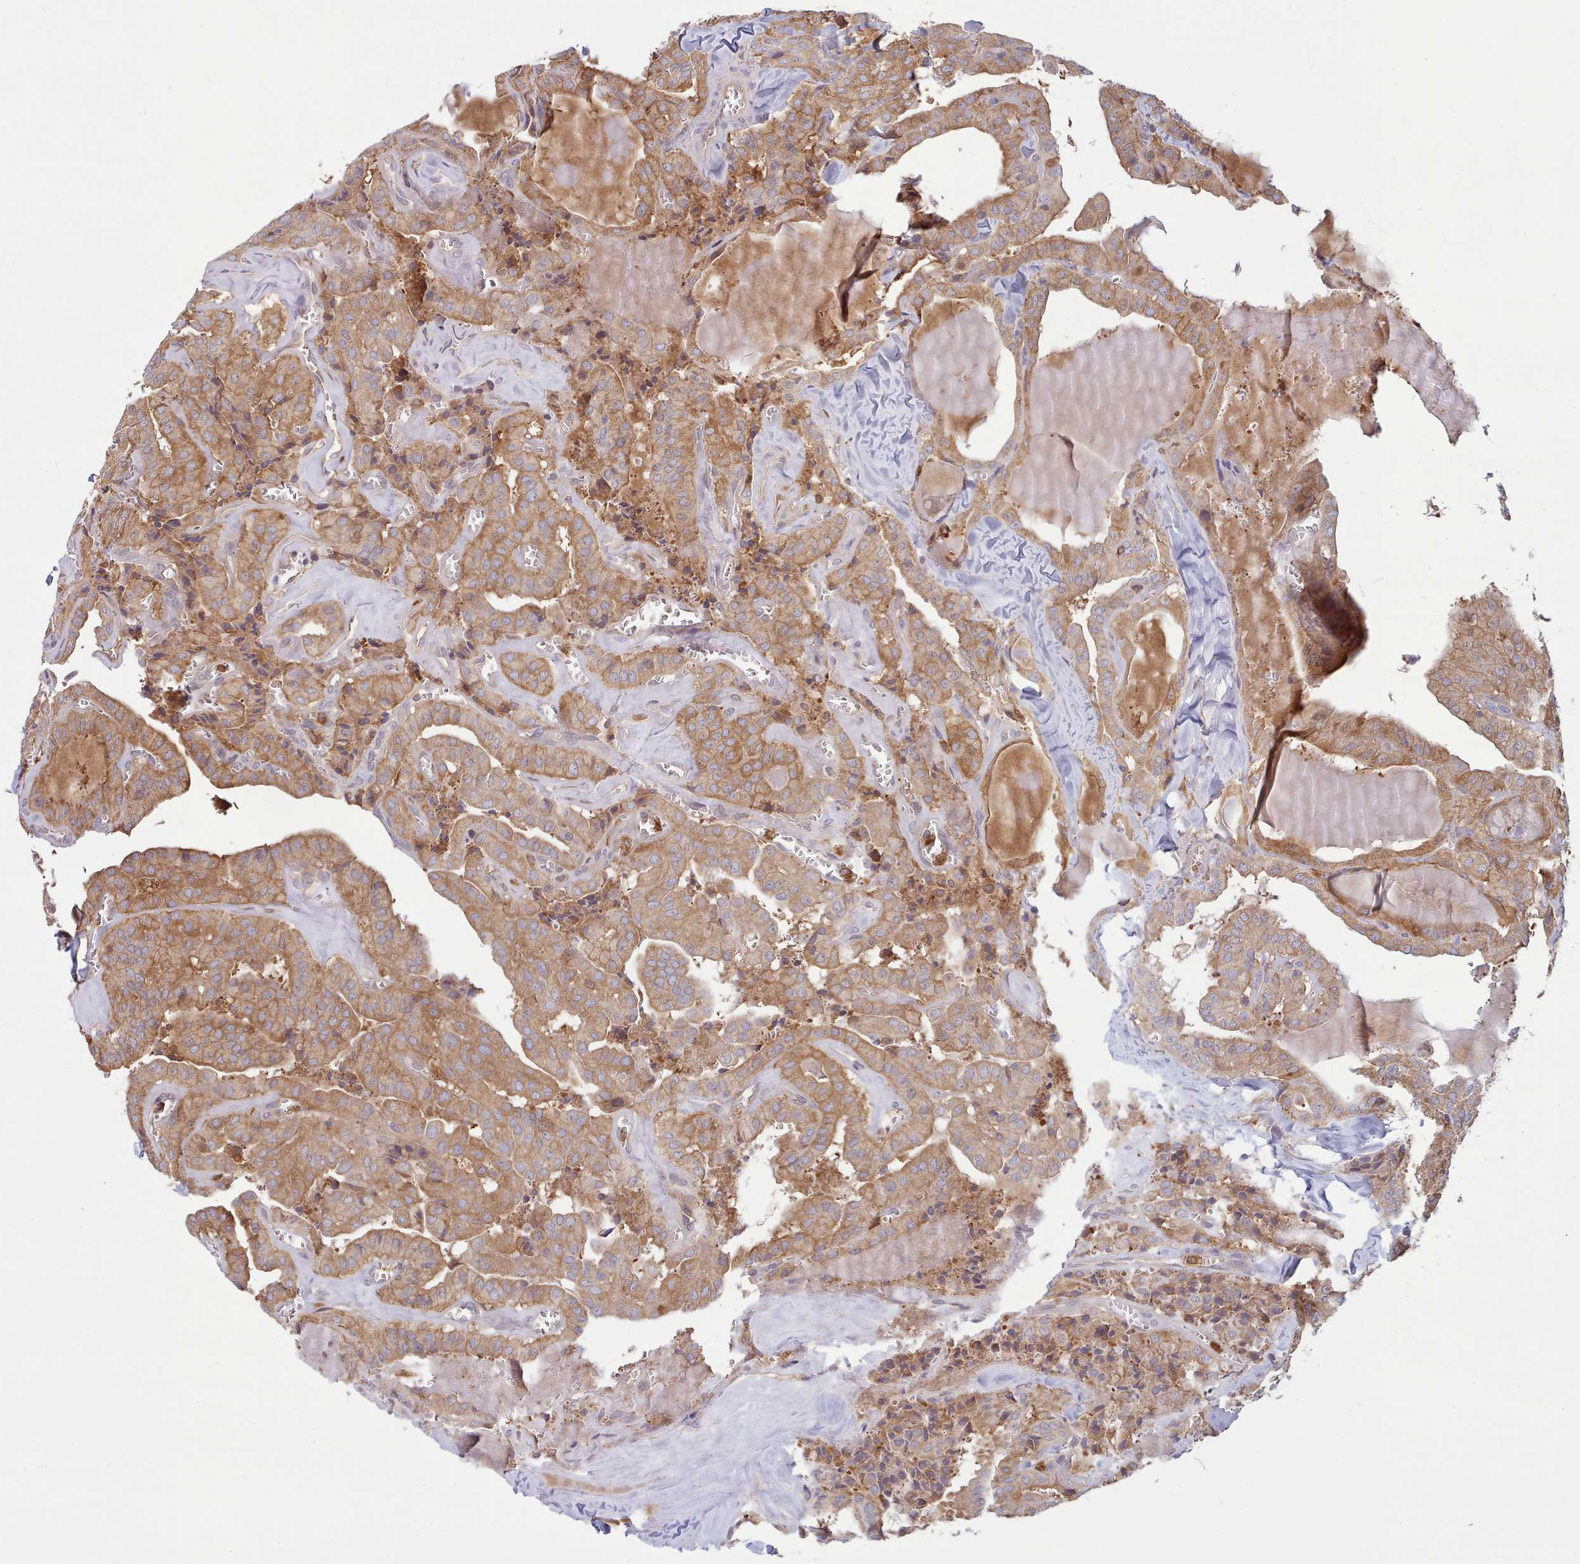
{"staining": {"intensity": "moderate", "quantity": ">75%", "location": "cytoplasmic/membranous"}, "tissue": "thyroid cancer", "cell_type": "Tumor cells", "image_type": "cancer", "snomed": [{"axis": "morphology", "description": "Papillary adenocarcinoma, NOS"}, {"axis": "topography", "description": "Thyroid gland"}], "caption": "IHC photomicrograph of neoplastic tissue: papillary adenocarcinoma (thyroid) stained using immunohistochemistry reveals medium levels of moderate protein expression localized specifically in the cytoplasmic/membranous of tumor cells, appearing as a cytoplasmic/membranous brown color.", "gene": "SLC4A9", "patient": {"sex": "male", "age": 52}}